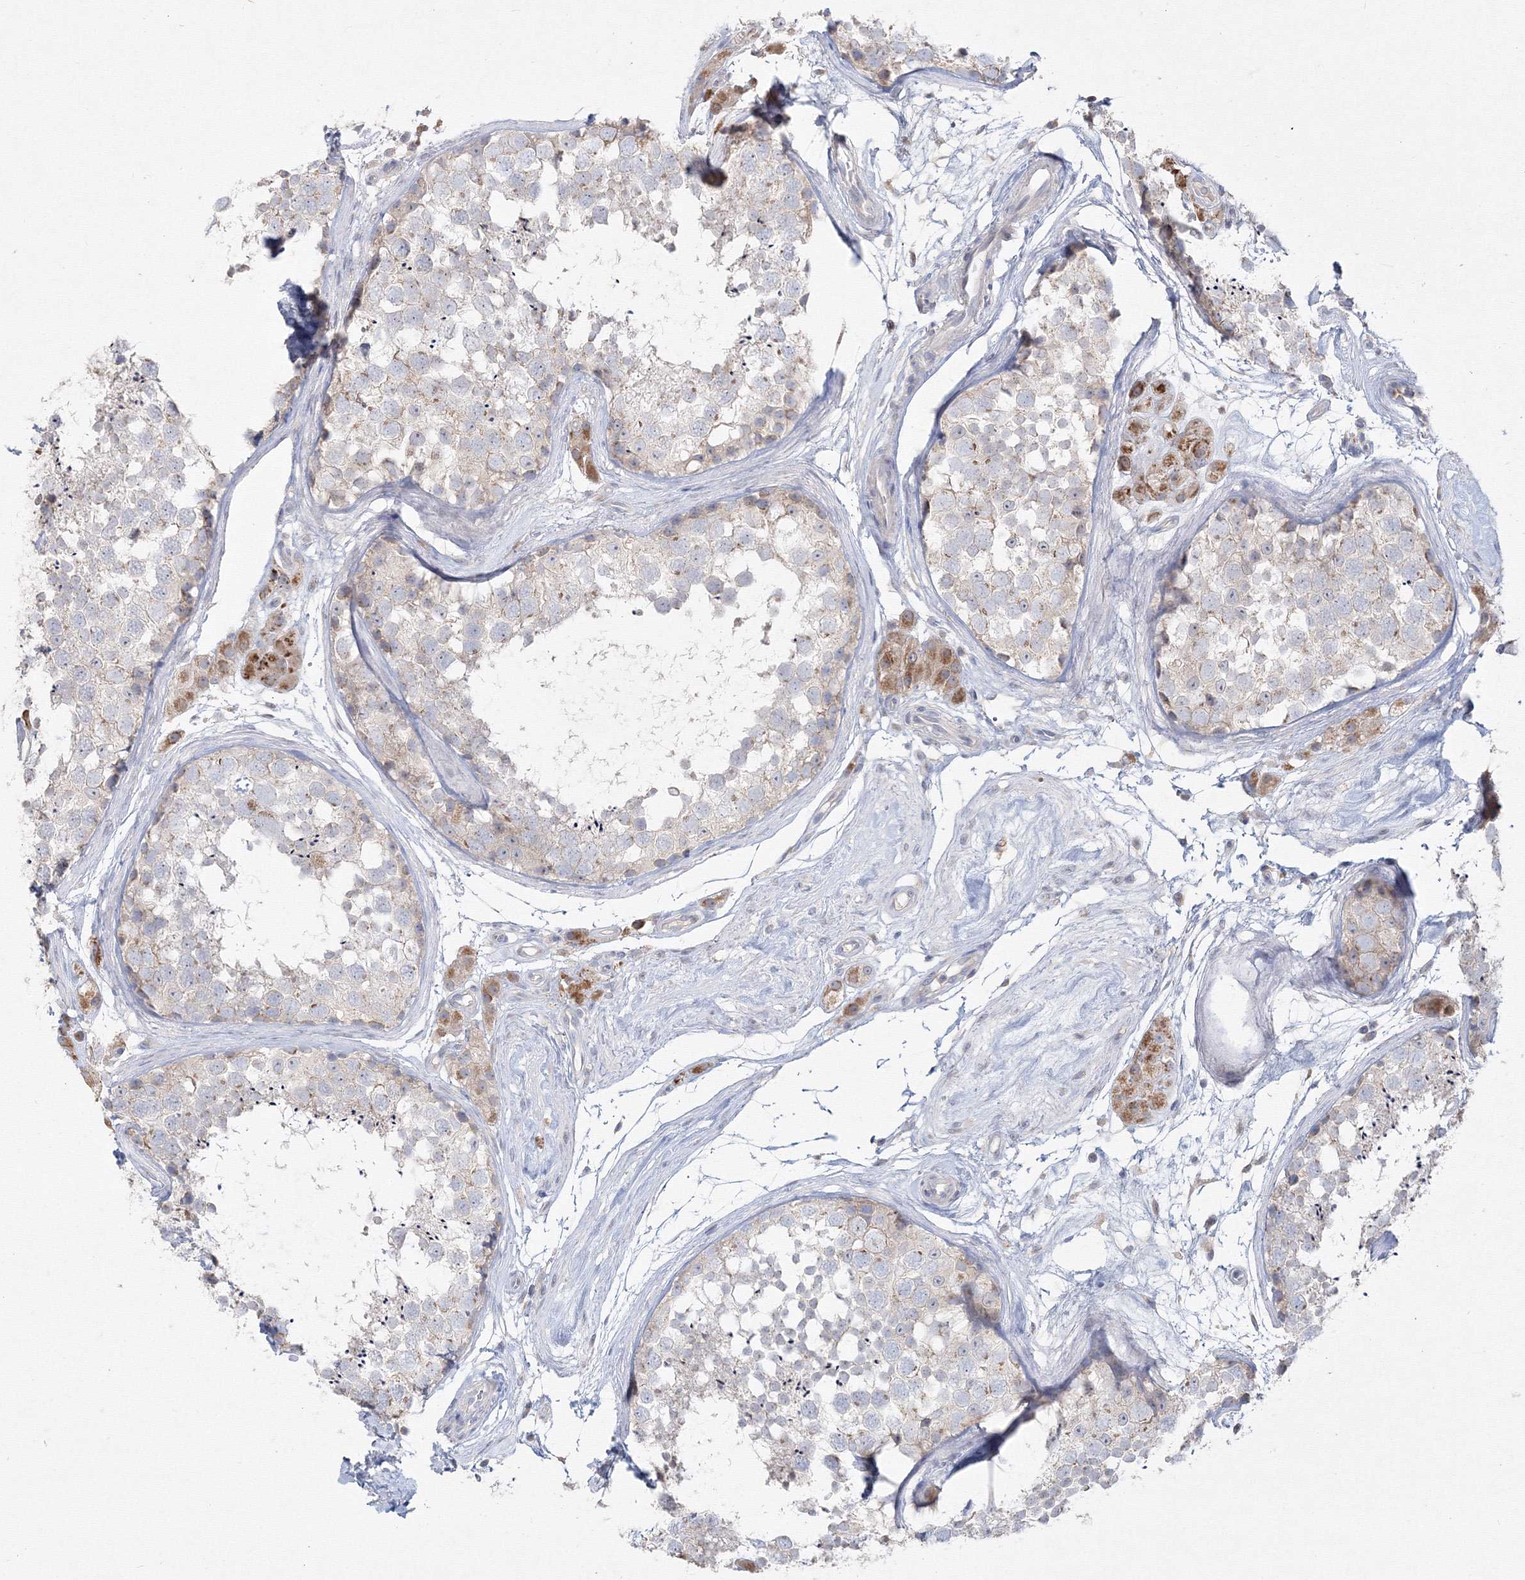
{"staining": {"intensity": "weak", "quantity": "<25%", "location": "cytoplasmic/membranous"}, "tissue": "testis", "cell_type": "Cells in seminiferous ducts", "image_type": "normal", "snomed": [{"axis": "morphology", "description": "Normal tissue, NOS"}, {"axis": "topography", "description": "Testis"}], "caption": "The micrograph exhibits no staining of cells in seminiferous ducts in unremarkable testis.", "gene": "FBXL8", "patient": {"sex": "male", "age": 56}}